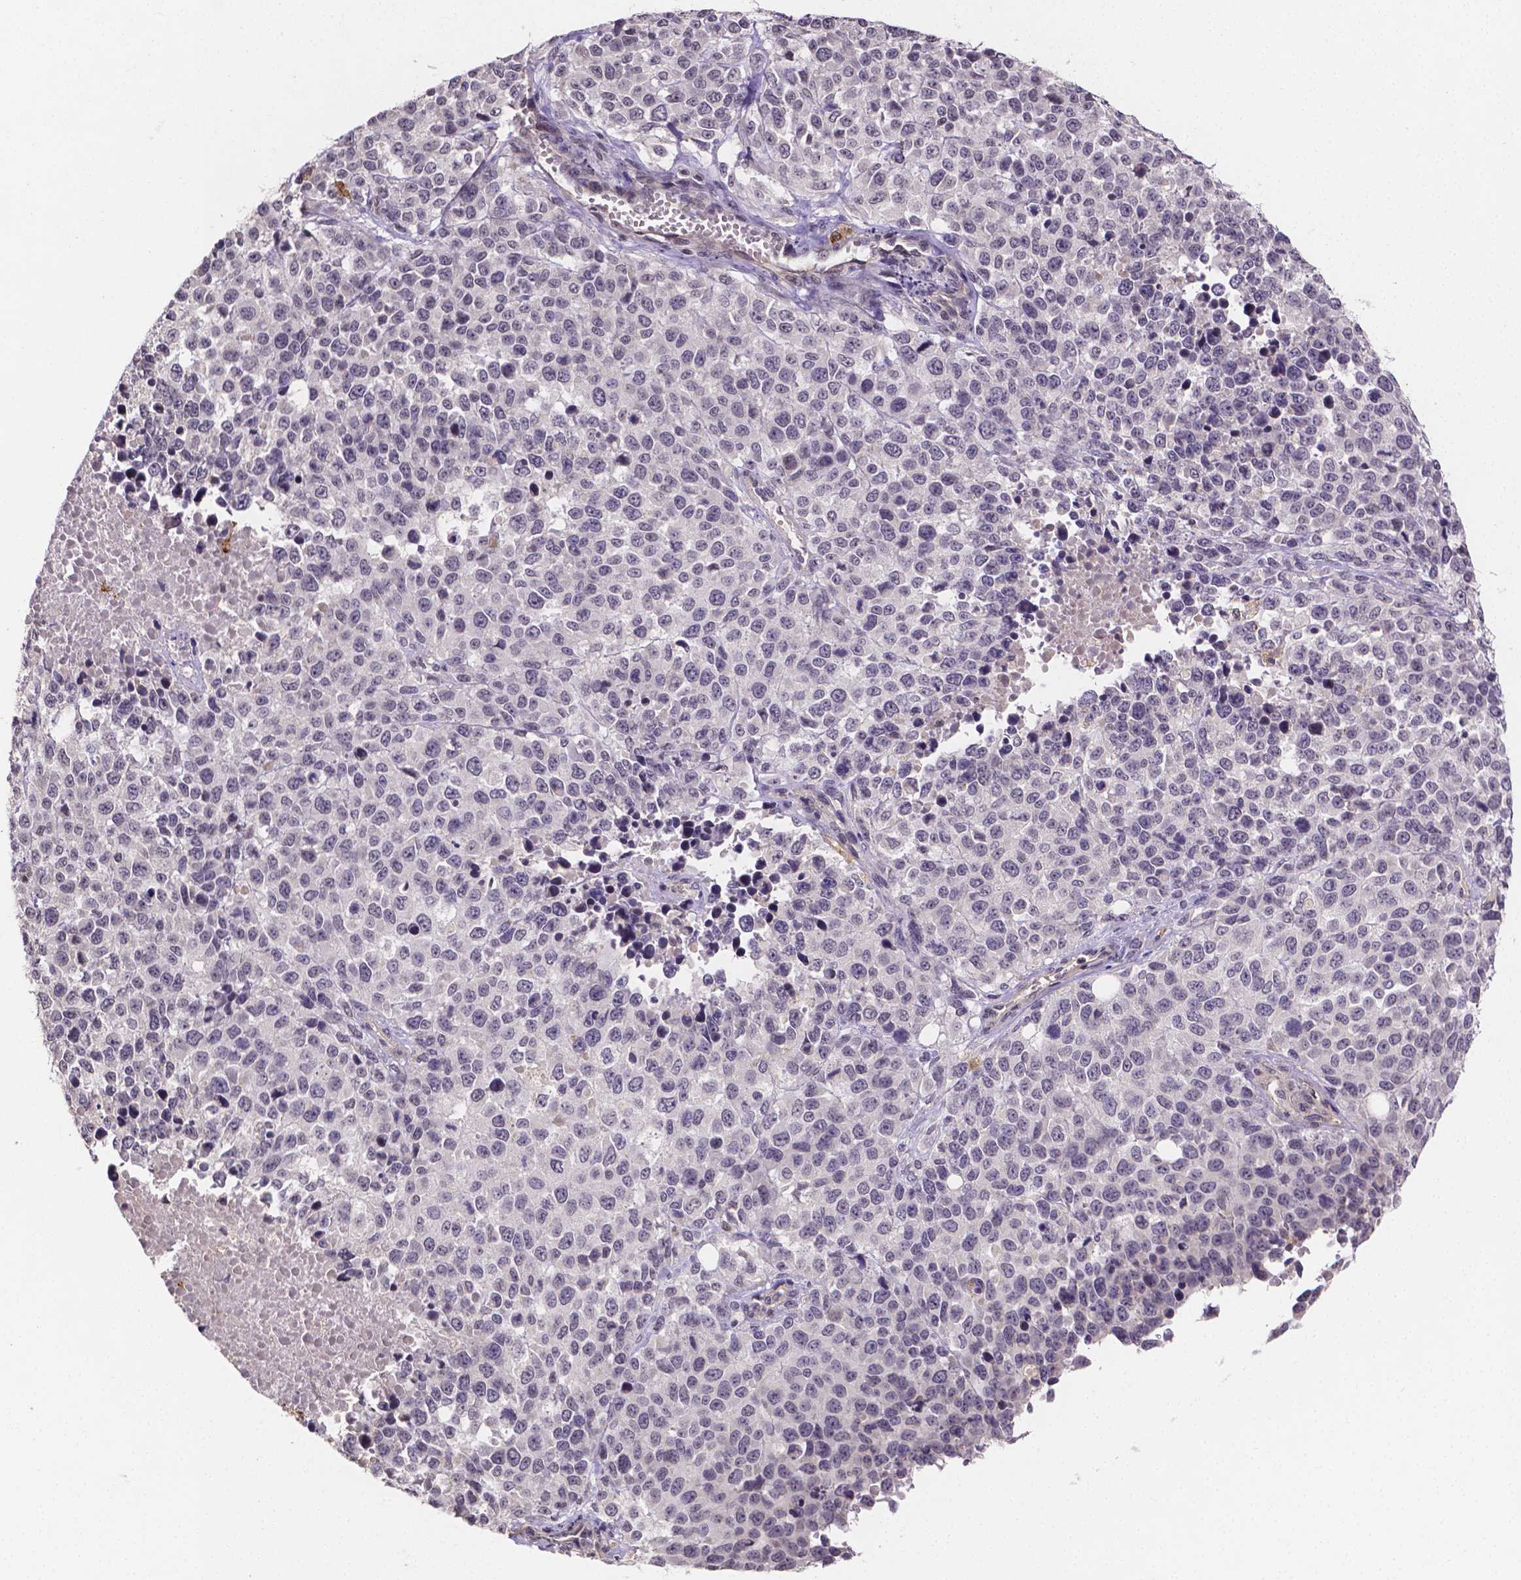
{"staining": {"intensity": "negative", "quantity": "none", "location": "none"}, "tissue": "melanoma", "cell_type": "Tumor cells", "image_type": "cancer", "snomed": [{"axis": "morphology", "description": "Malignant melanoma, Metastatic site"}, {"axis": "topography", "description": "Skin"}], "caption": "Tumor cells are negative for brown protein staining in melanoma.", "gene": "NRGN", "patient": {"sex": "male", "age": 84}}